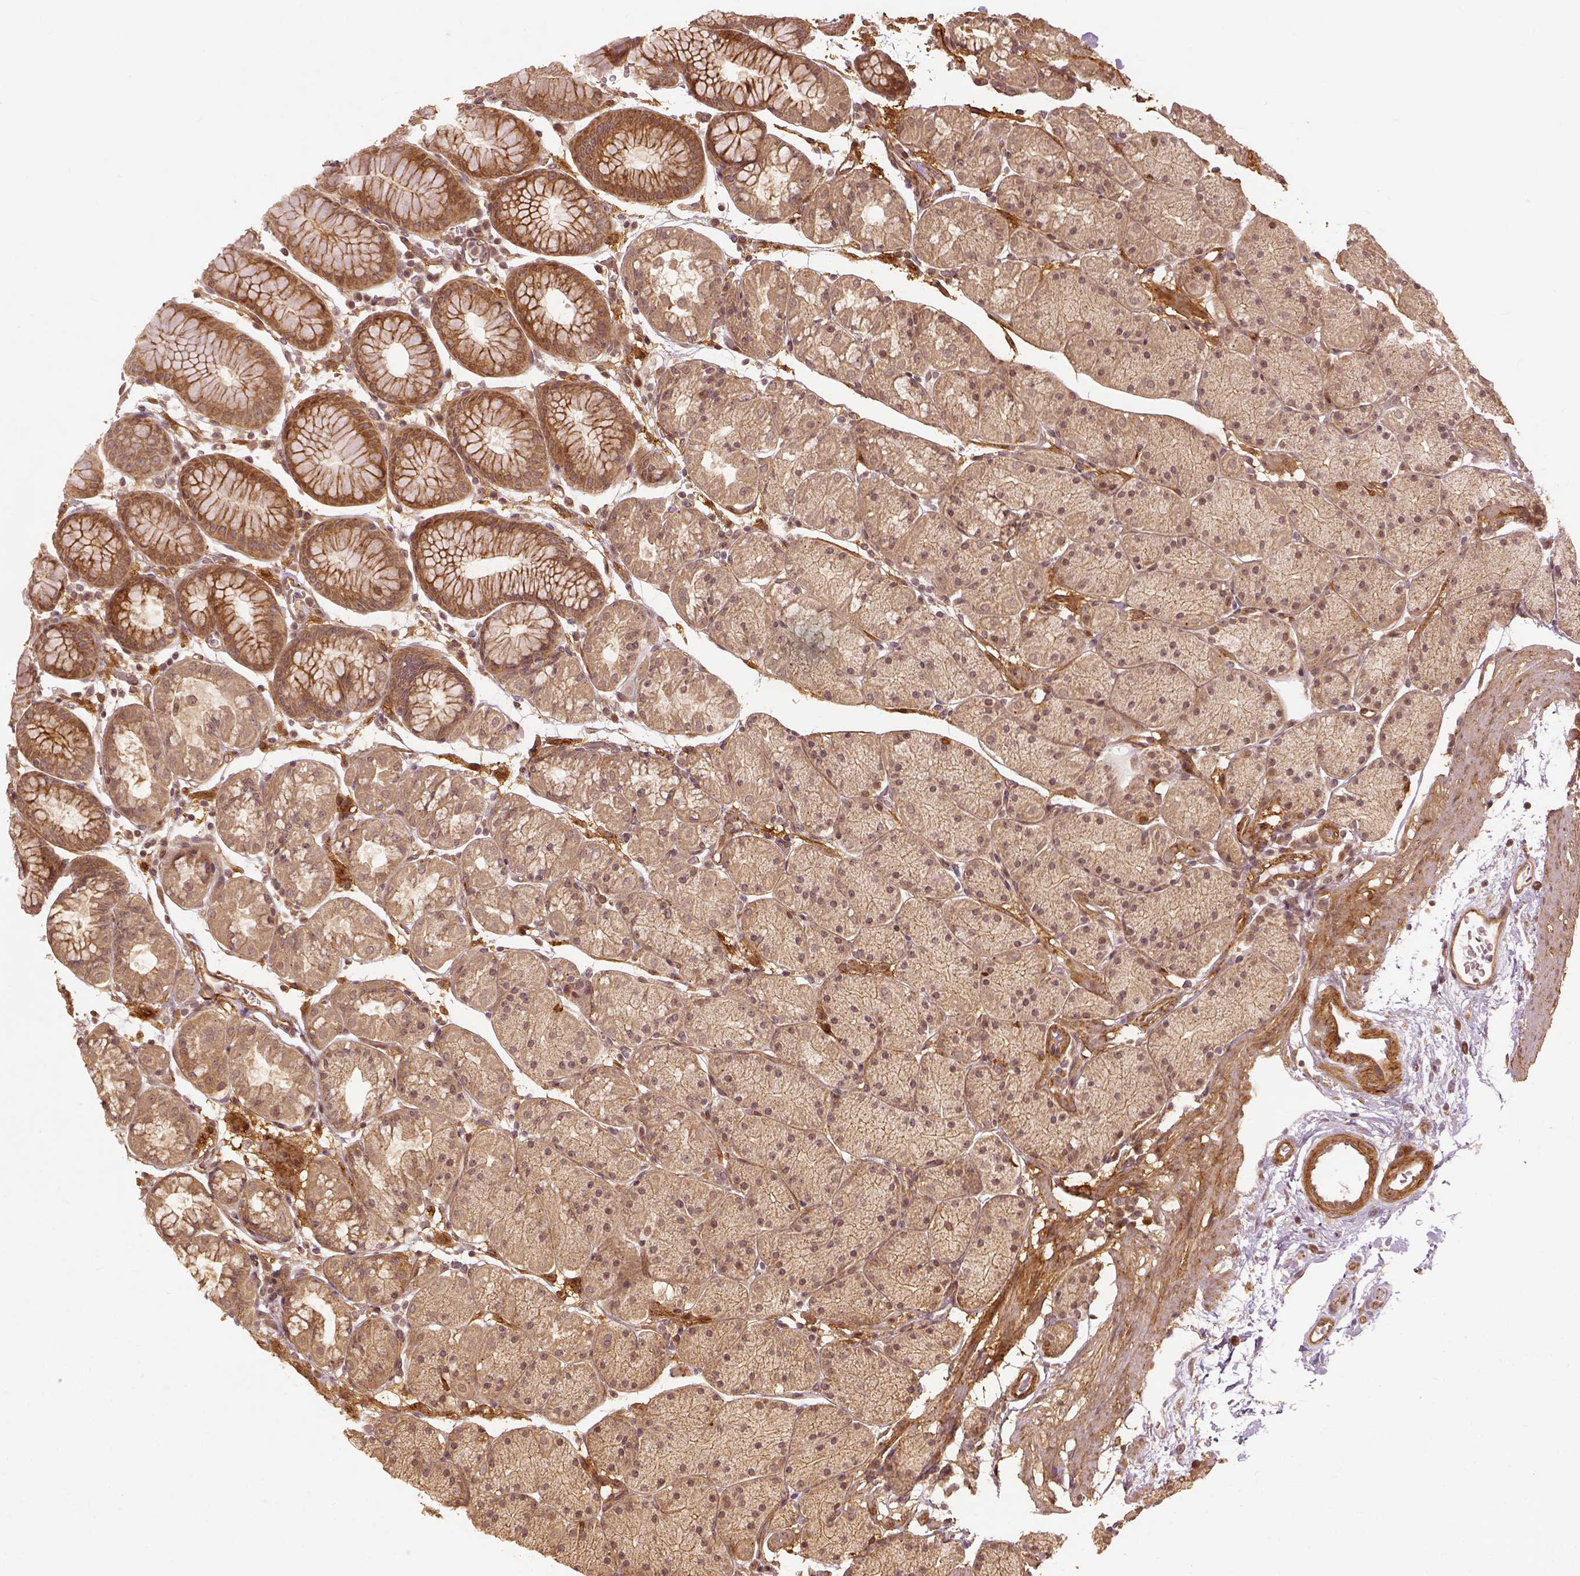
{"staining": {"intensity": "moderate", "quantity": ">75%", "location": "cytoplasmic/membranous"}, "tissue": "stomach", "cell_type": "Glandular cells", "image_type": "normal", "snomed": [{"axis": "morphology", "description": "Normal tissue, NOS"}, {"axis": "topography", "description": "Stomach, upper"}, {"axis": "topography", "description": "Stomach"}], "caption": "Brown immunohistochemical staining in unremarkable stomach reveals moderate cytoplasmic/membranous positivity in about >75% of glandular cells.", "gene": "VEGFA", "patient": {"sex": "male", "age": 76}}